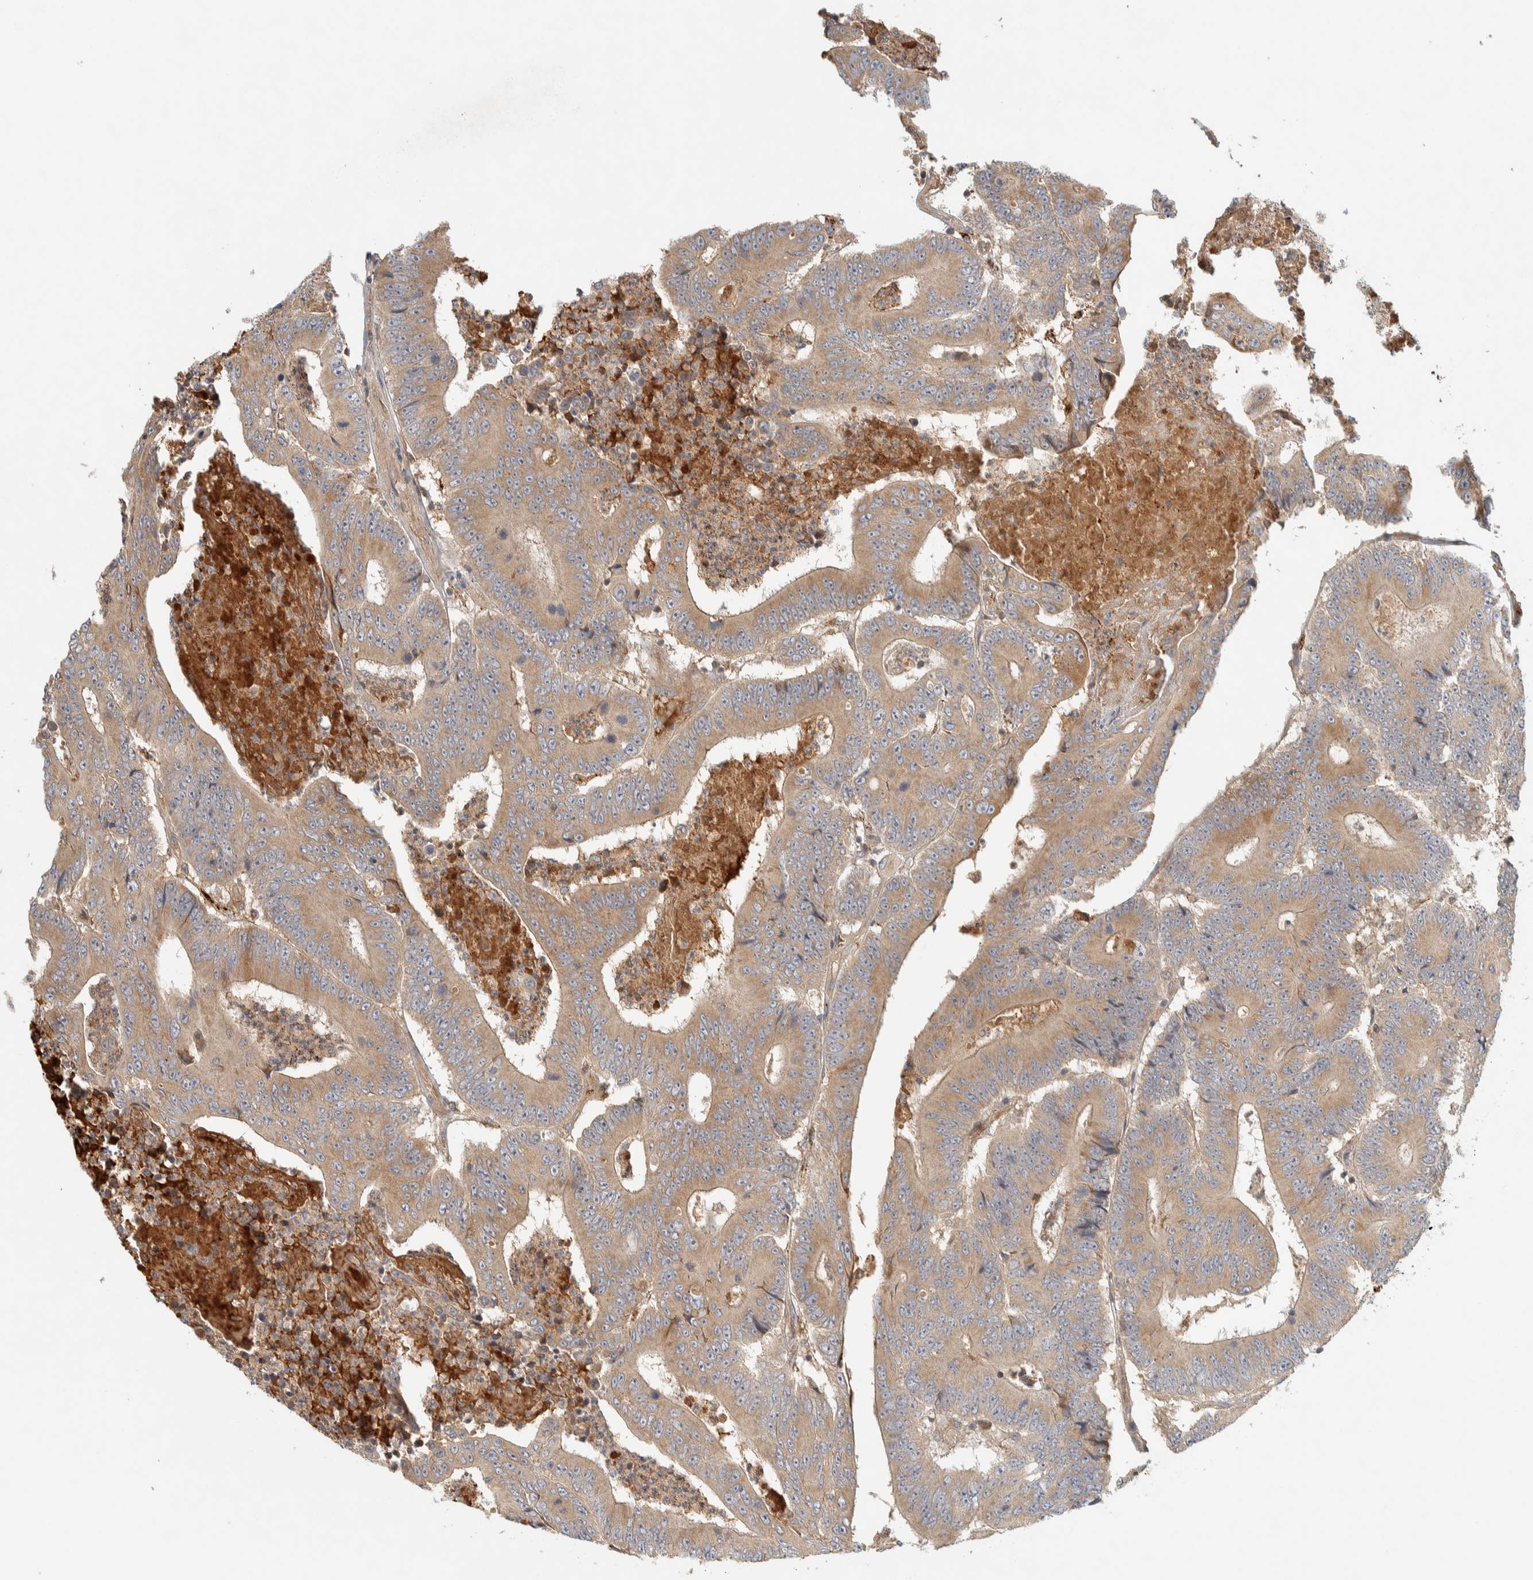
{"staining": {"intensity": "weak", "quantity": ">75%", "location": "cytoplasmic/membranous"}, "tissue": "colorectal cancer", "cell_type": "Tumor cells", "image_type": "cancer", "snomed": [{"axis": "morphology", "description": "Adenocarcinoma, NOS"}, {"axis": "topography", "description": "Colon"}], "caption": "Adenocarcinoma (colorectal) tissue reveals weak cytoplasmic/membranous expression in approximately >75% of tumor cells, visualized by immunohistochemistry.", "gene": "FAM167A", "patient": {"sex": "male", "age": 83}}